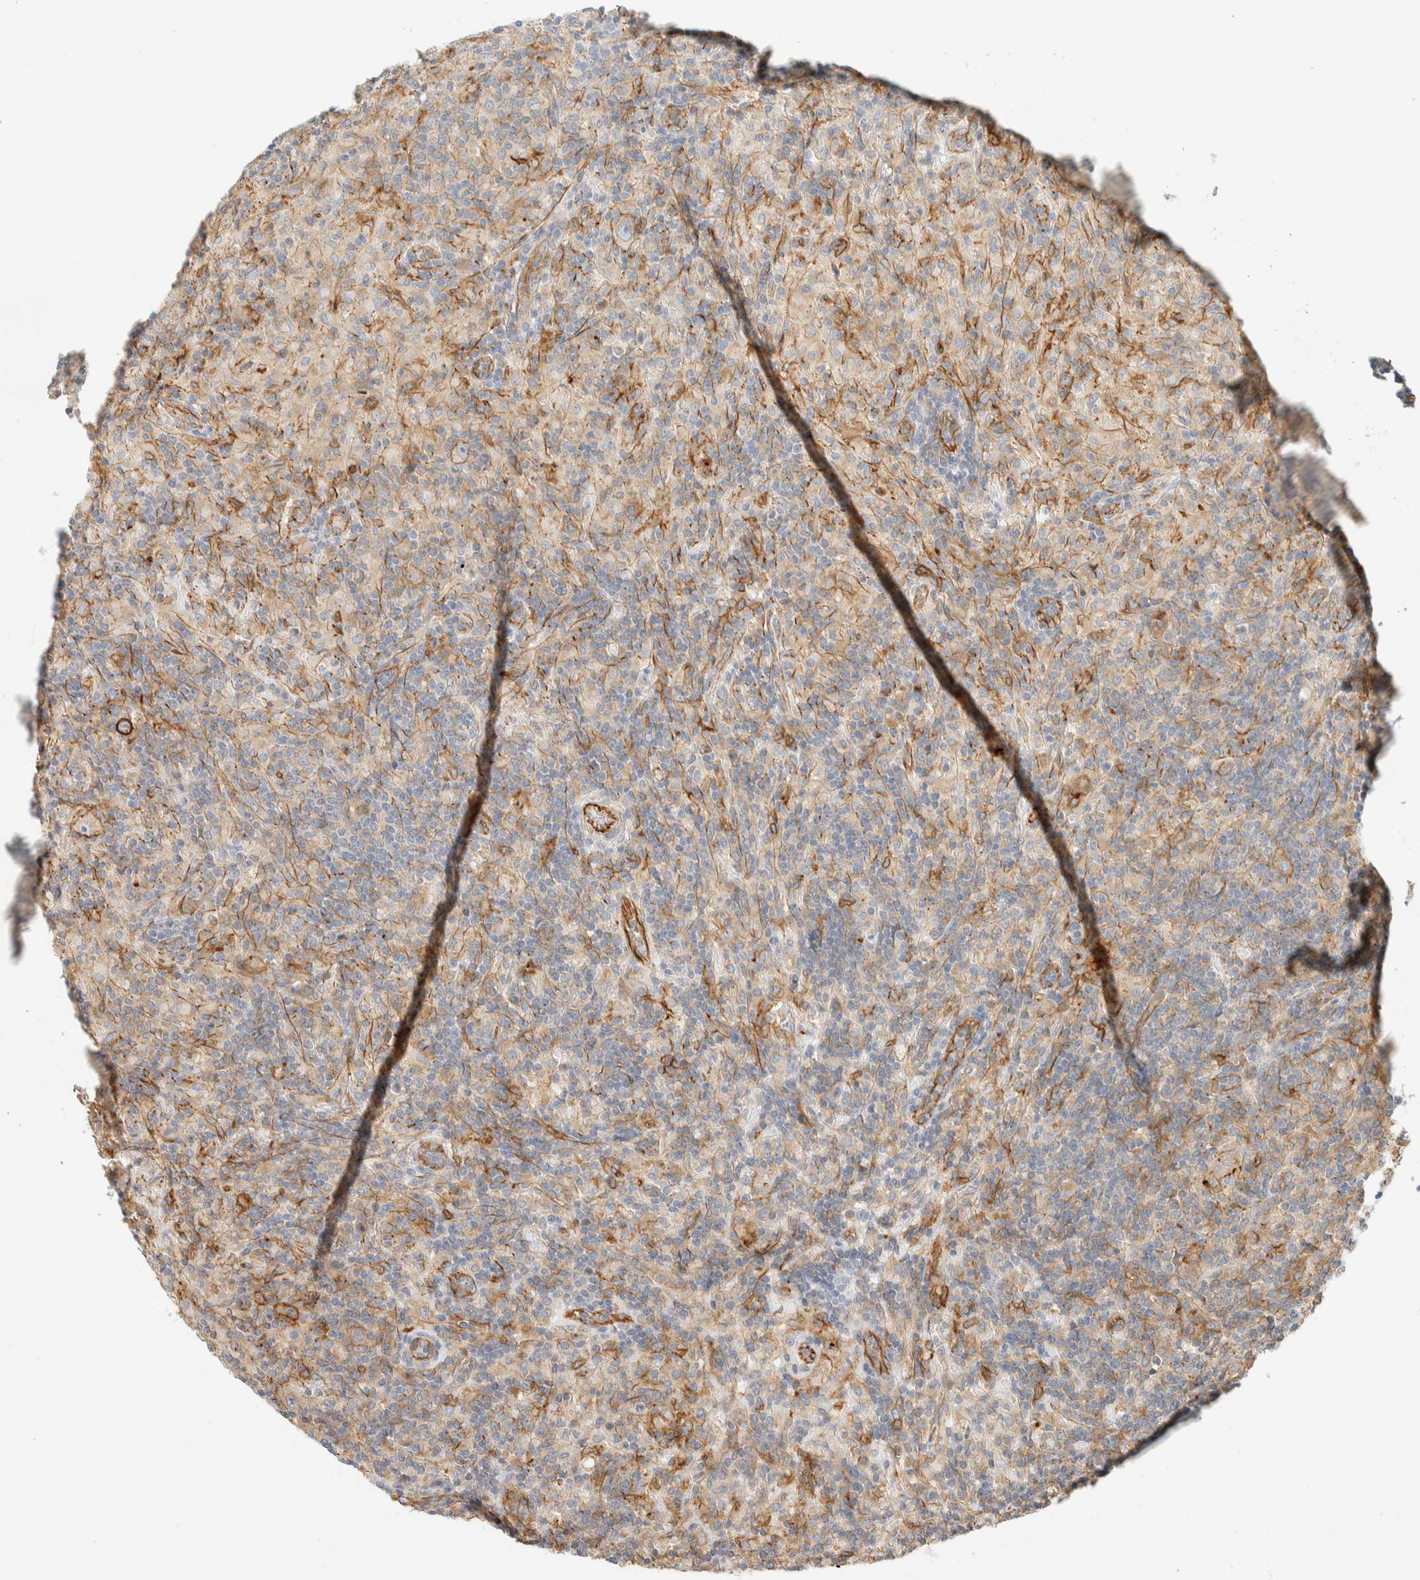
{"staining": {"intensity": "moderate", "quantity": "25%-75%", "location": "cytoplasmic/membranous"}, "tissue": "lymphoma", "cell_type": "Tumor cells", "image_type": "cancer", "snomed": [{"axis": "morphology", "description": "Hodgkin's disease, NOS"}, {"axis": "topography", "description": "Lymph node"}], "caption": "DAB (3,3'-diaminobenzidine) immunohistochemical staining of human lymphoma demonstrates moderate cytoplasmic/membranous protein positivity in approximately 25%-75% of tumor cells. Immunohistochemistry stains the protein in brown and the nuclei are stained blue.", "gene": "LIMA1", "patient": {"sex": "male", "age": 70}}